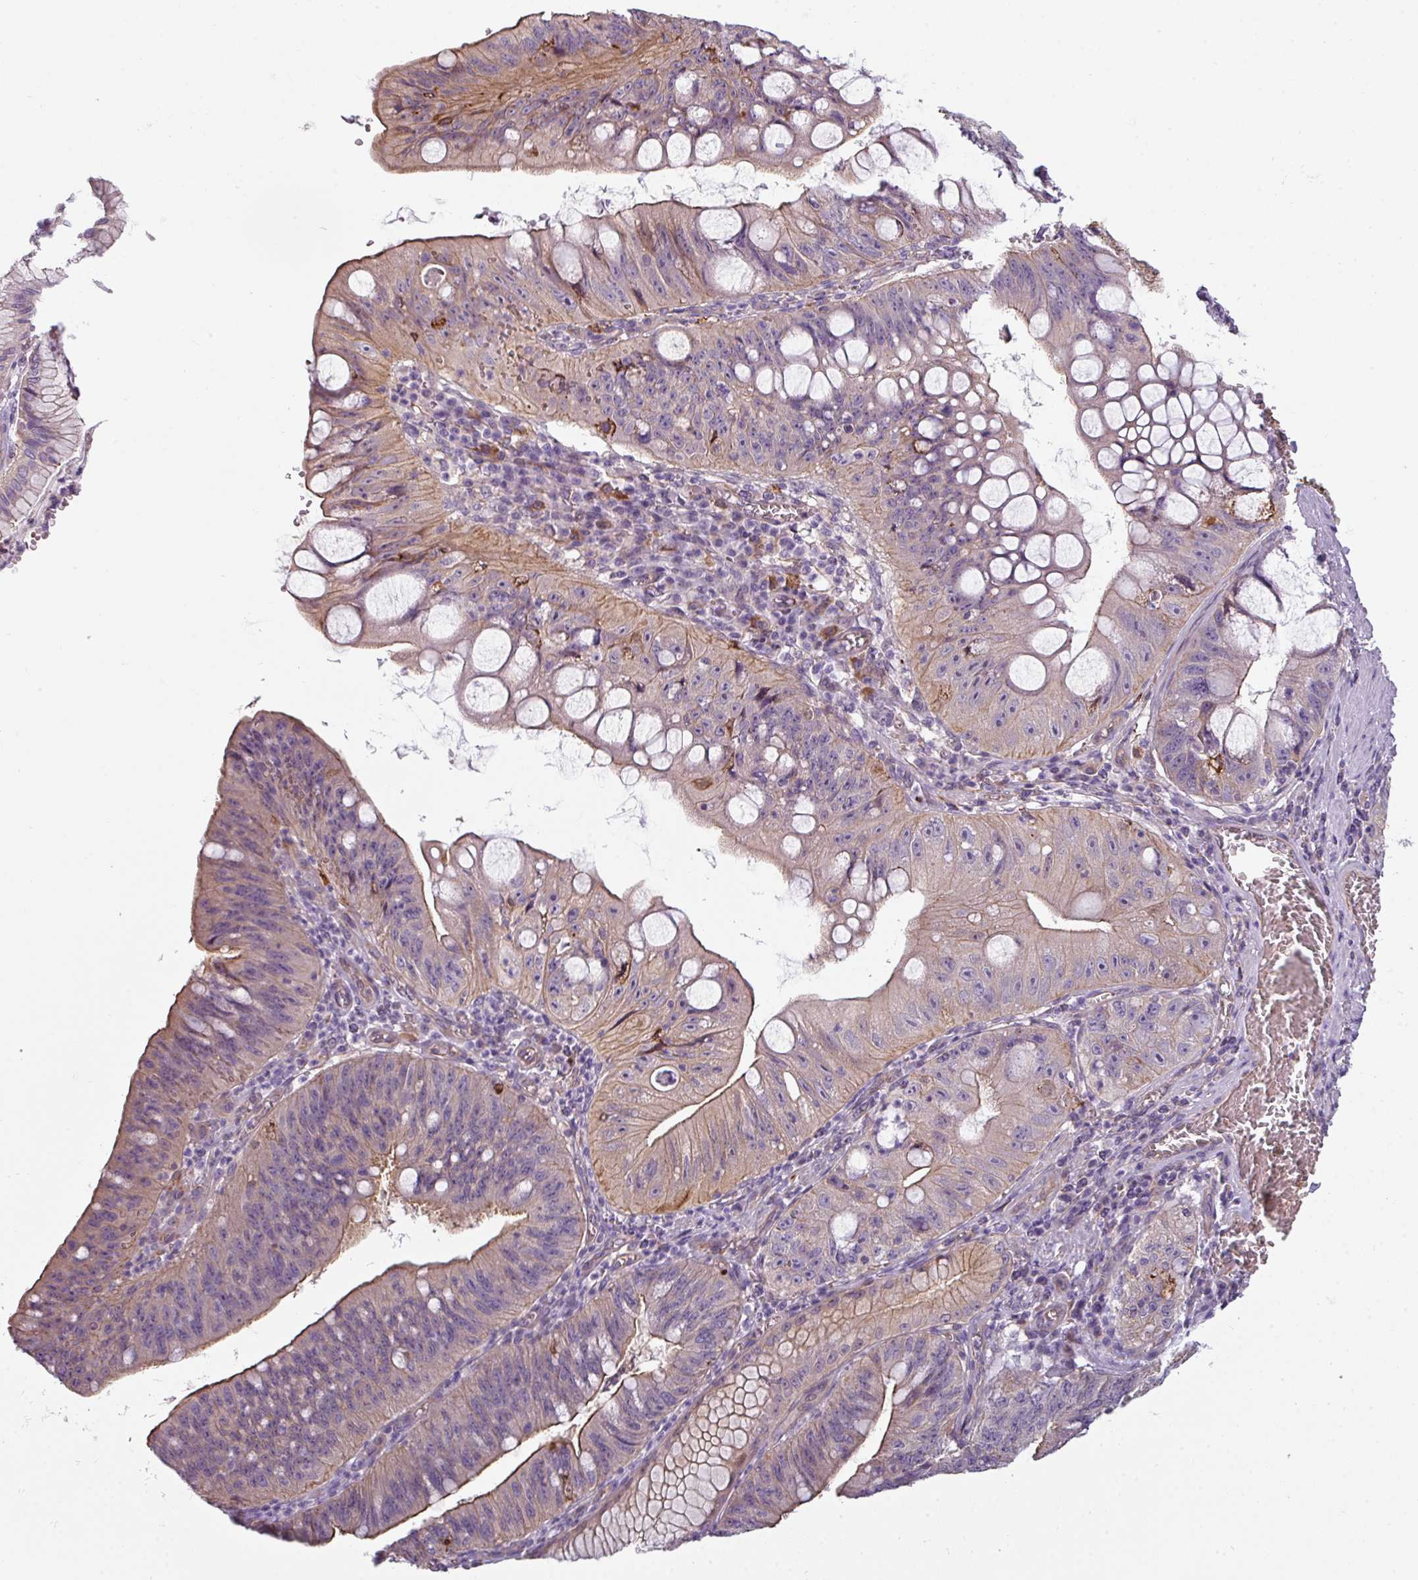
{"staining": {"intensity": "moderate", "quantity": "25%-75%", "location": "cytoplasmic/membranous"}, "tissue": "stomach cancer", "cell_type": "Tumor cells", "image_type": "cancer", "snomed": [{"axis": "morphology", "description": "Adenocarcinoma, NOS"}, {"axis": "topography", "description": "Stomach"}], "caption": "Human adenocarcinoma (stomach) stained for a protein (brown) reveals moderate cytoplasmic/membranous positive positivity in about 25%-75% of tumor cells.", "gene": "BUD23", "patient": {"sex": "male", "age": 59}}